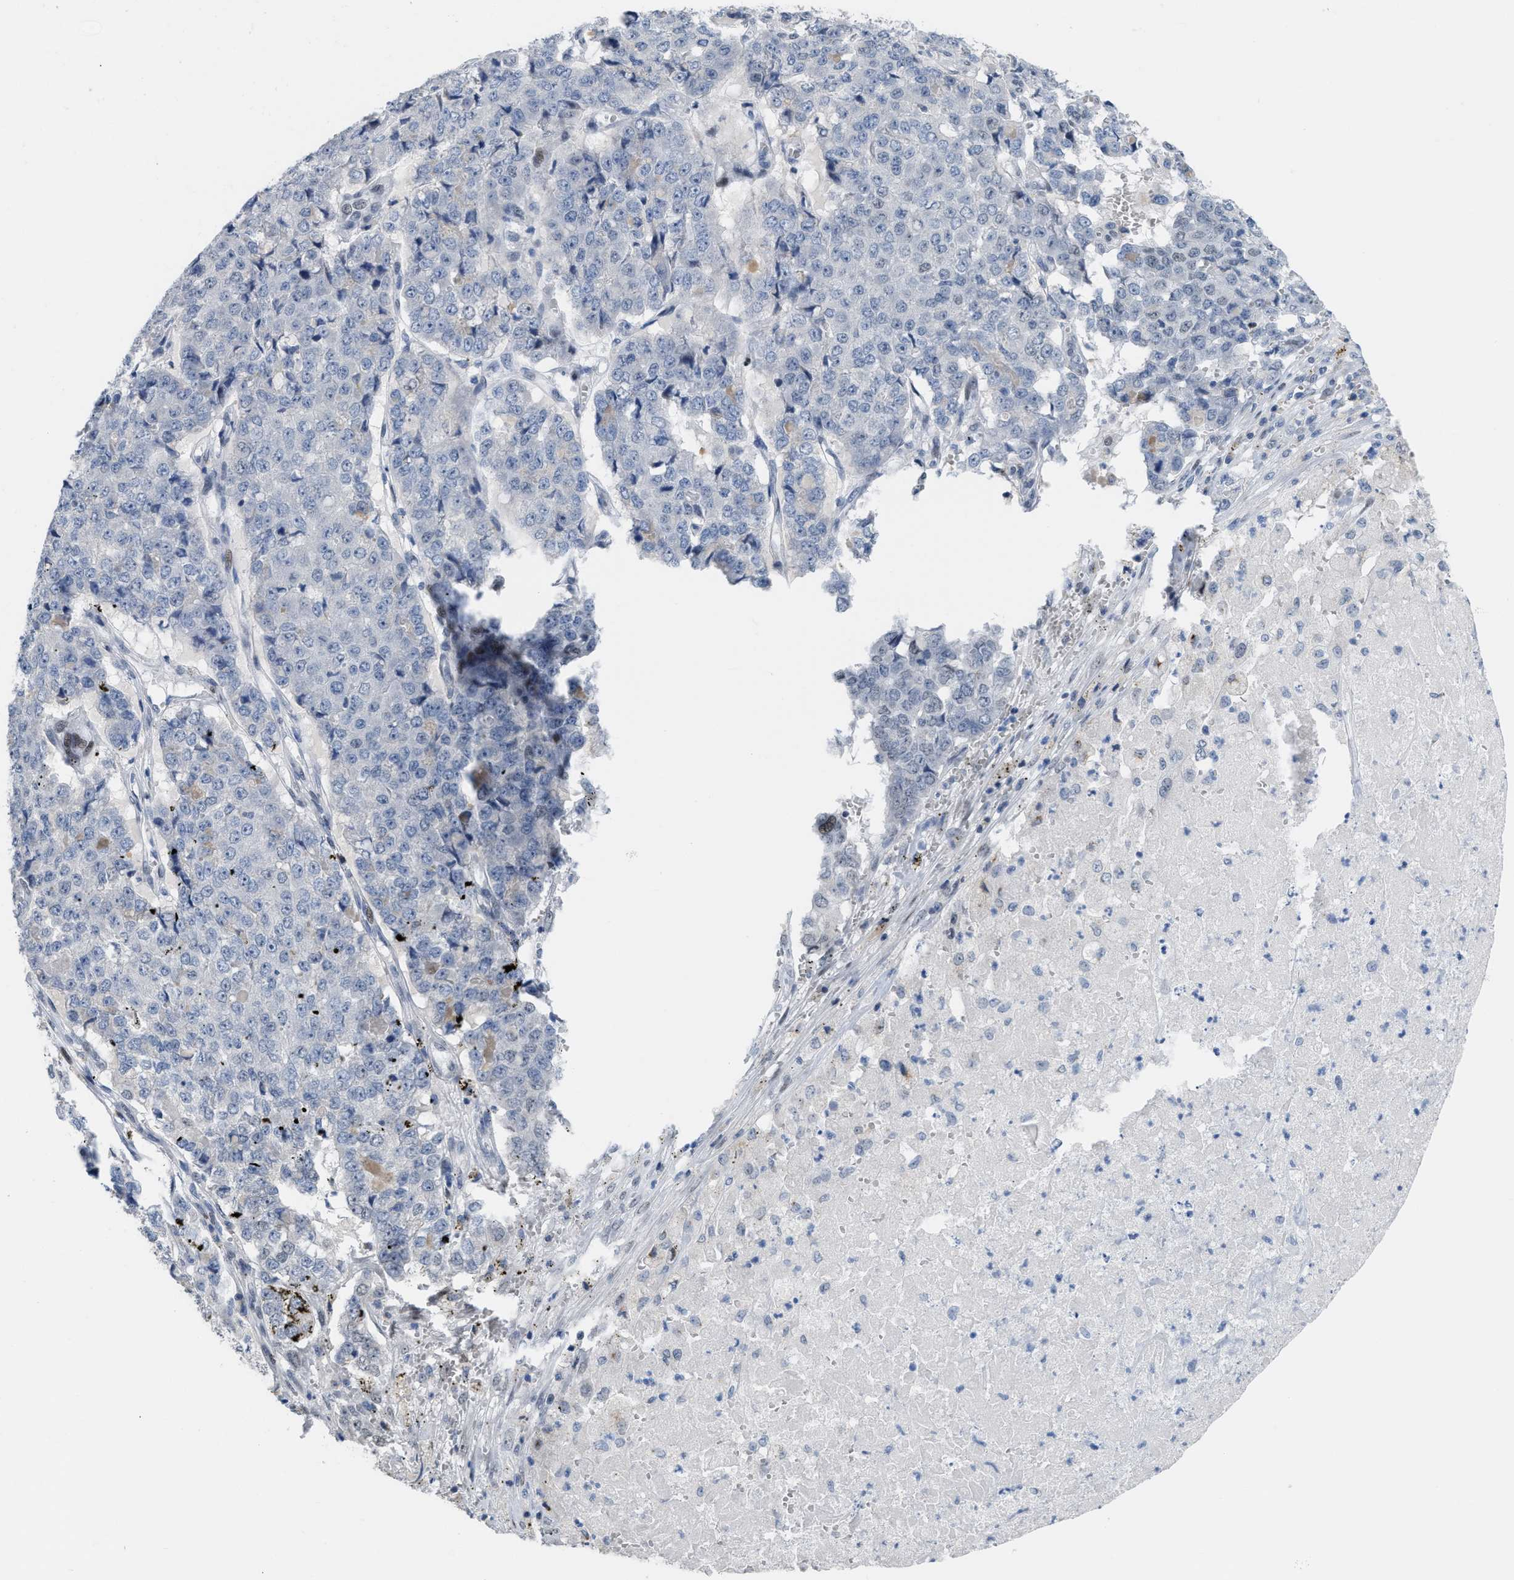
{"staining": {"intensity": "negative", "quantity": "none", "location": "none"}, "tissue": "pancreatic cancer", "cell_type": "Tumor cells", "image_type": "cancer", "snomed": [{"axis": "morphology", "description": "Adenocarcinoma, NOS"}, {"axis": "topography", "description": "Pancreas"}], "caption": "Photomicrograph shows no protein positivity in tumor cells of pancreatic cancer tissue.", "gene": "SETDB1", "patient": {"sex": "male", "age": 50}}